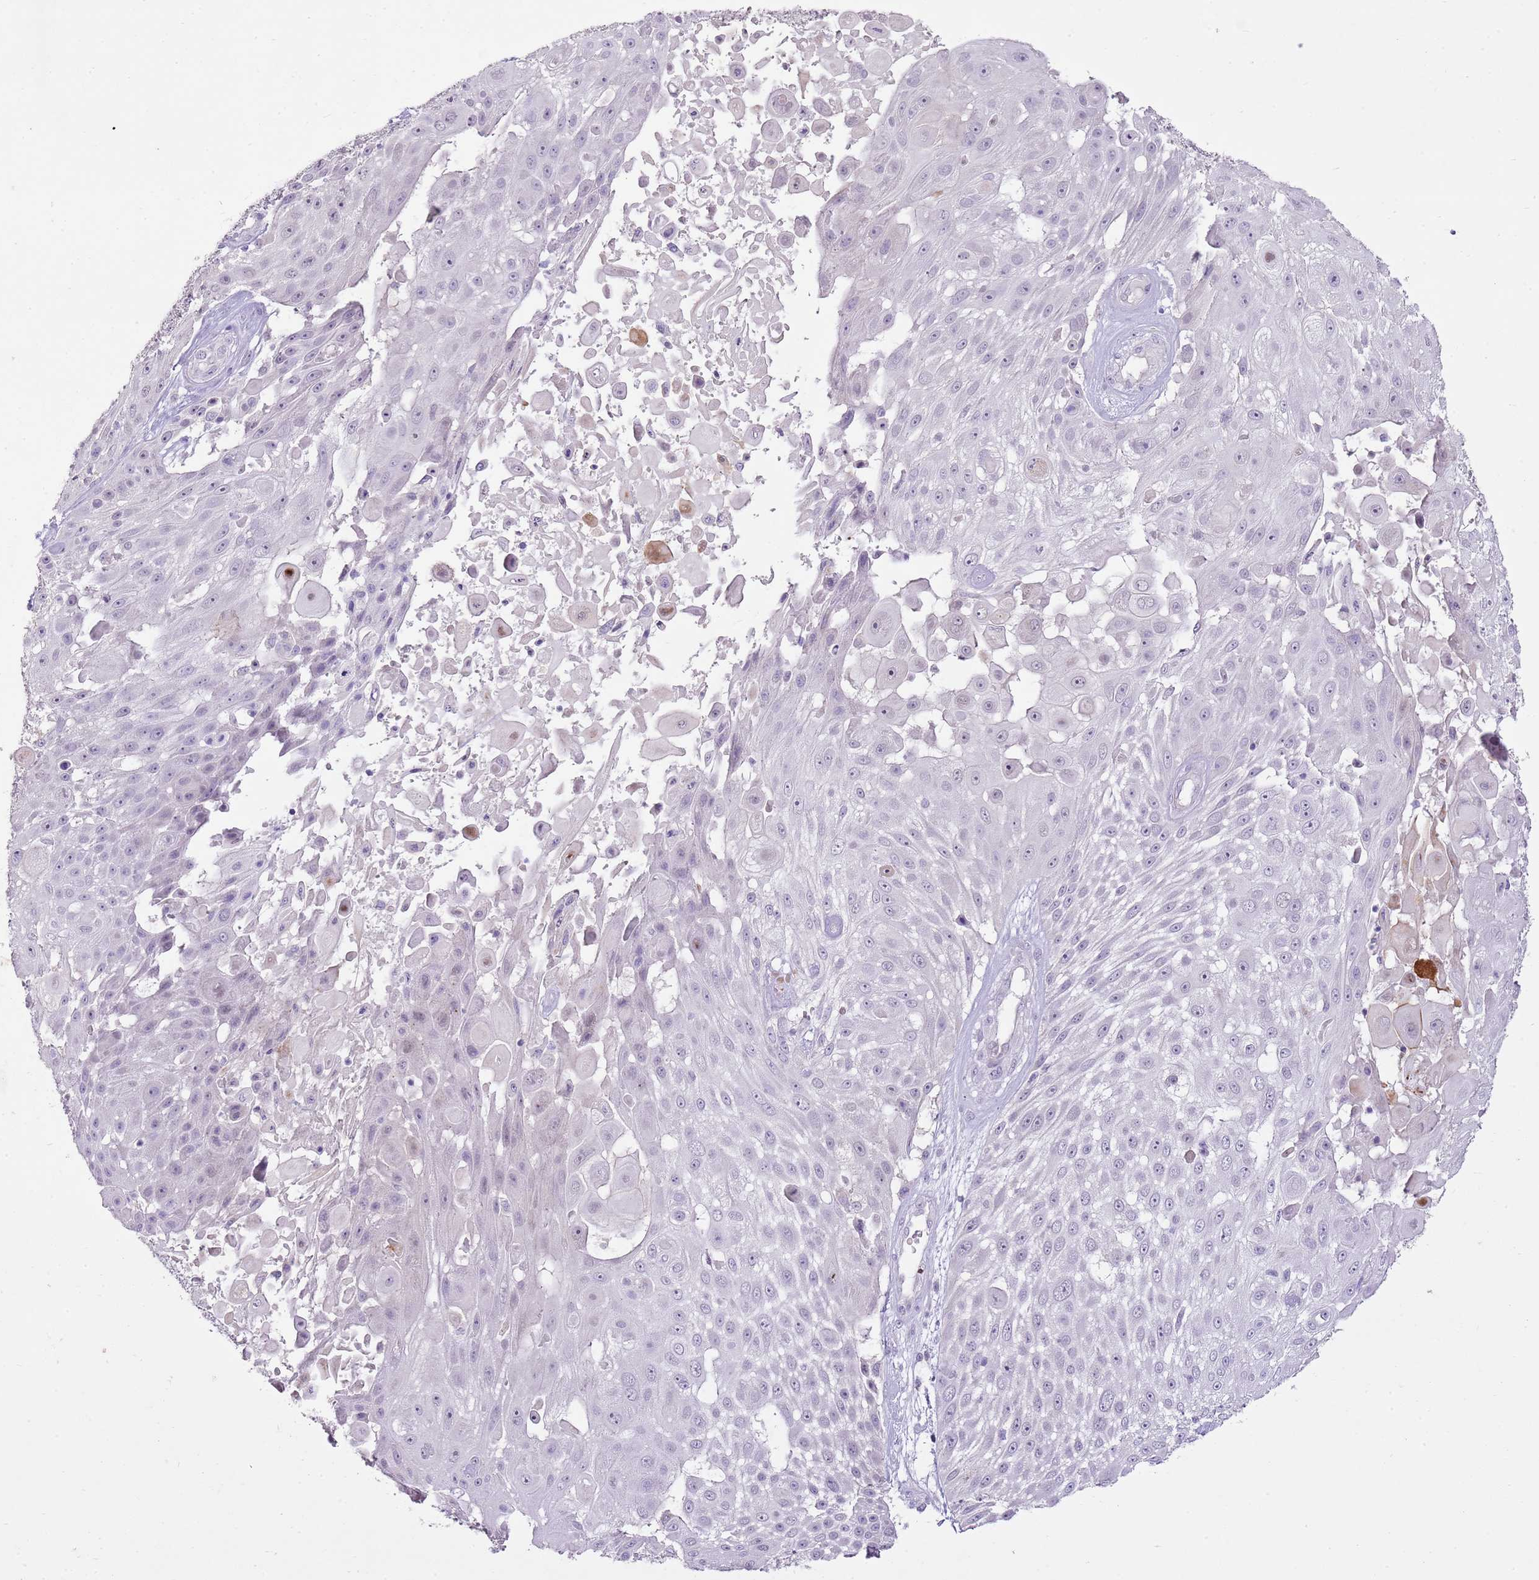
{"staining": {"intensity": "negative", "quantity": "none", "location": "none"}, "tissue": "skin cancer", "cell_type": "Tumor cells", "image_type": "cancer", "snomed": [{"axis": "morphology", "description": "Squamous cell carcinoma, NOS"}, {"axis": "topography", "description": "Skin"}], "caption": "IHC image of neoplastic tissue: skin cancer stained with DAB reveals no significant protein expression in tumor cells.", "gene": "XPO7", "patient": {"sex": "female", "age": 86}}